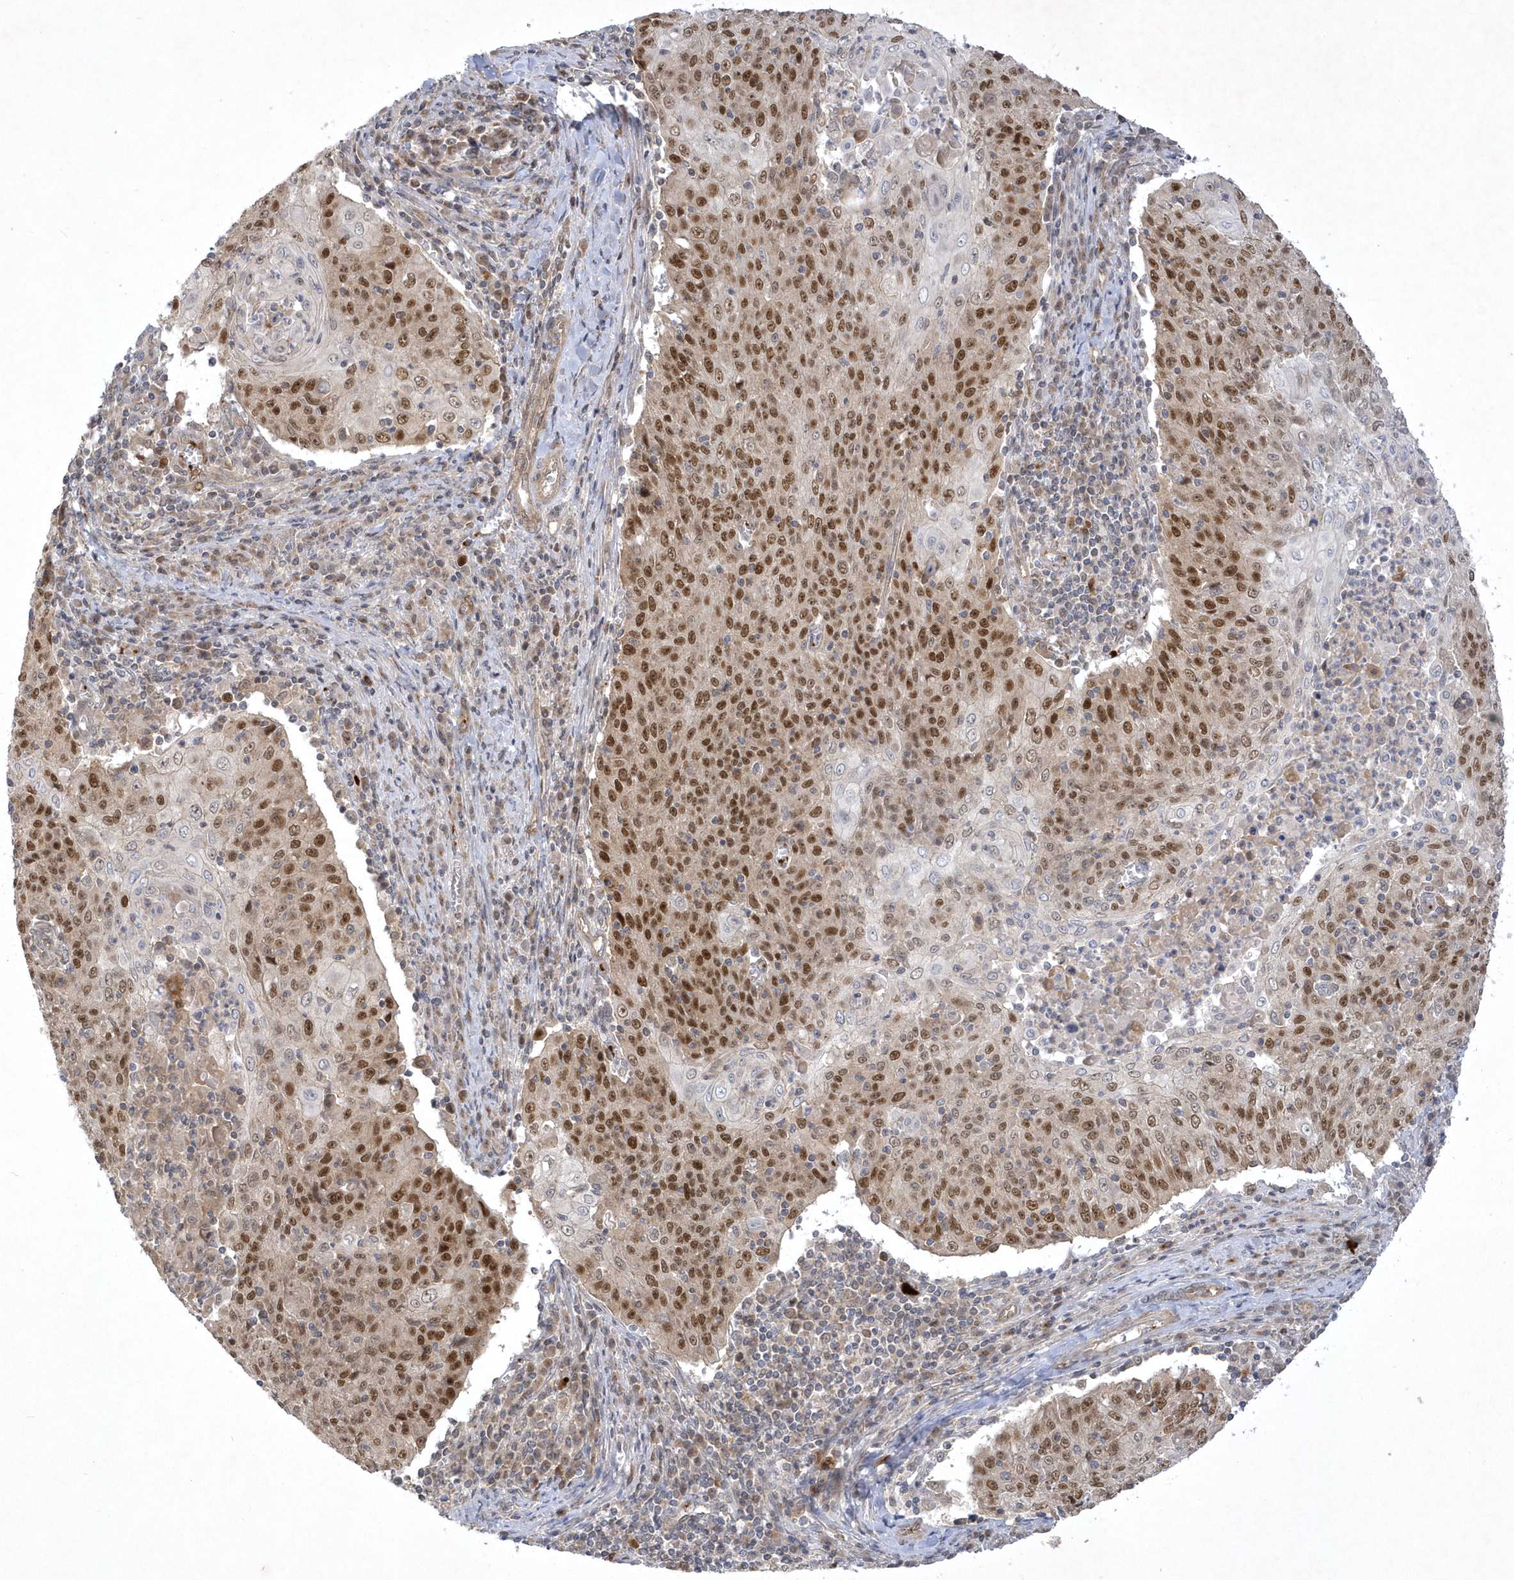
{"staining": {"intensity": "strong", "quantity": "25%-75%", "location": "nuclear"}, "tissue": "cervical cancer", "cell_type": "Tumor cells", "image_type": "cancer", "snomed": [{"axis": "morphology", "description": "Squamous cell carcinoma, NOS"}, {"axis": "topography", "description": "Cervix"}], "caption": "The histopathology image exhibits a brown stain indicating the presence of a protein in the nuclear of tumor cells in cervical squamous cell carcinoma.", "gene": "NAF1", "patient": {"sex": "female", "age": 48}}